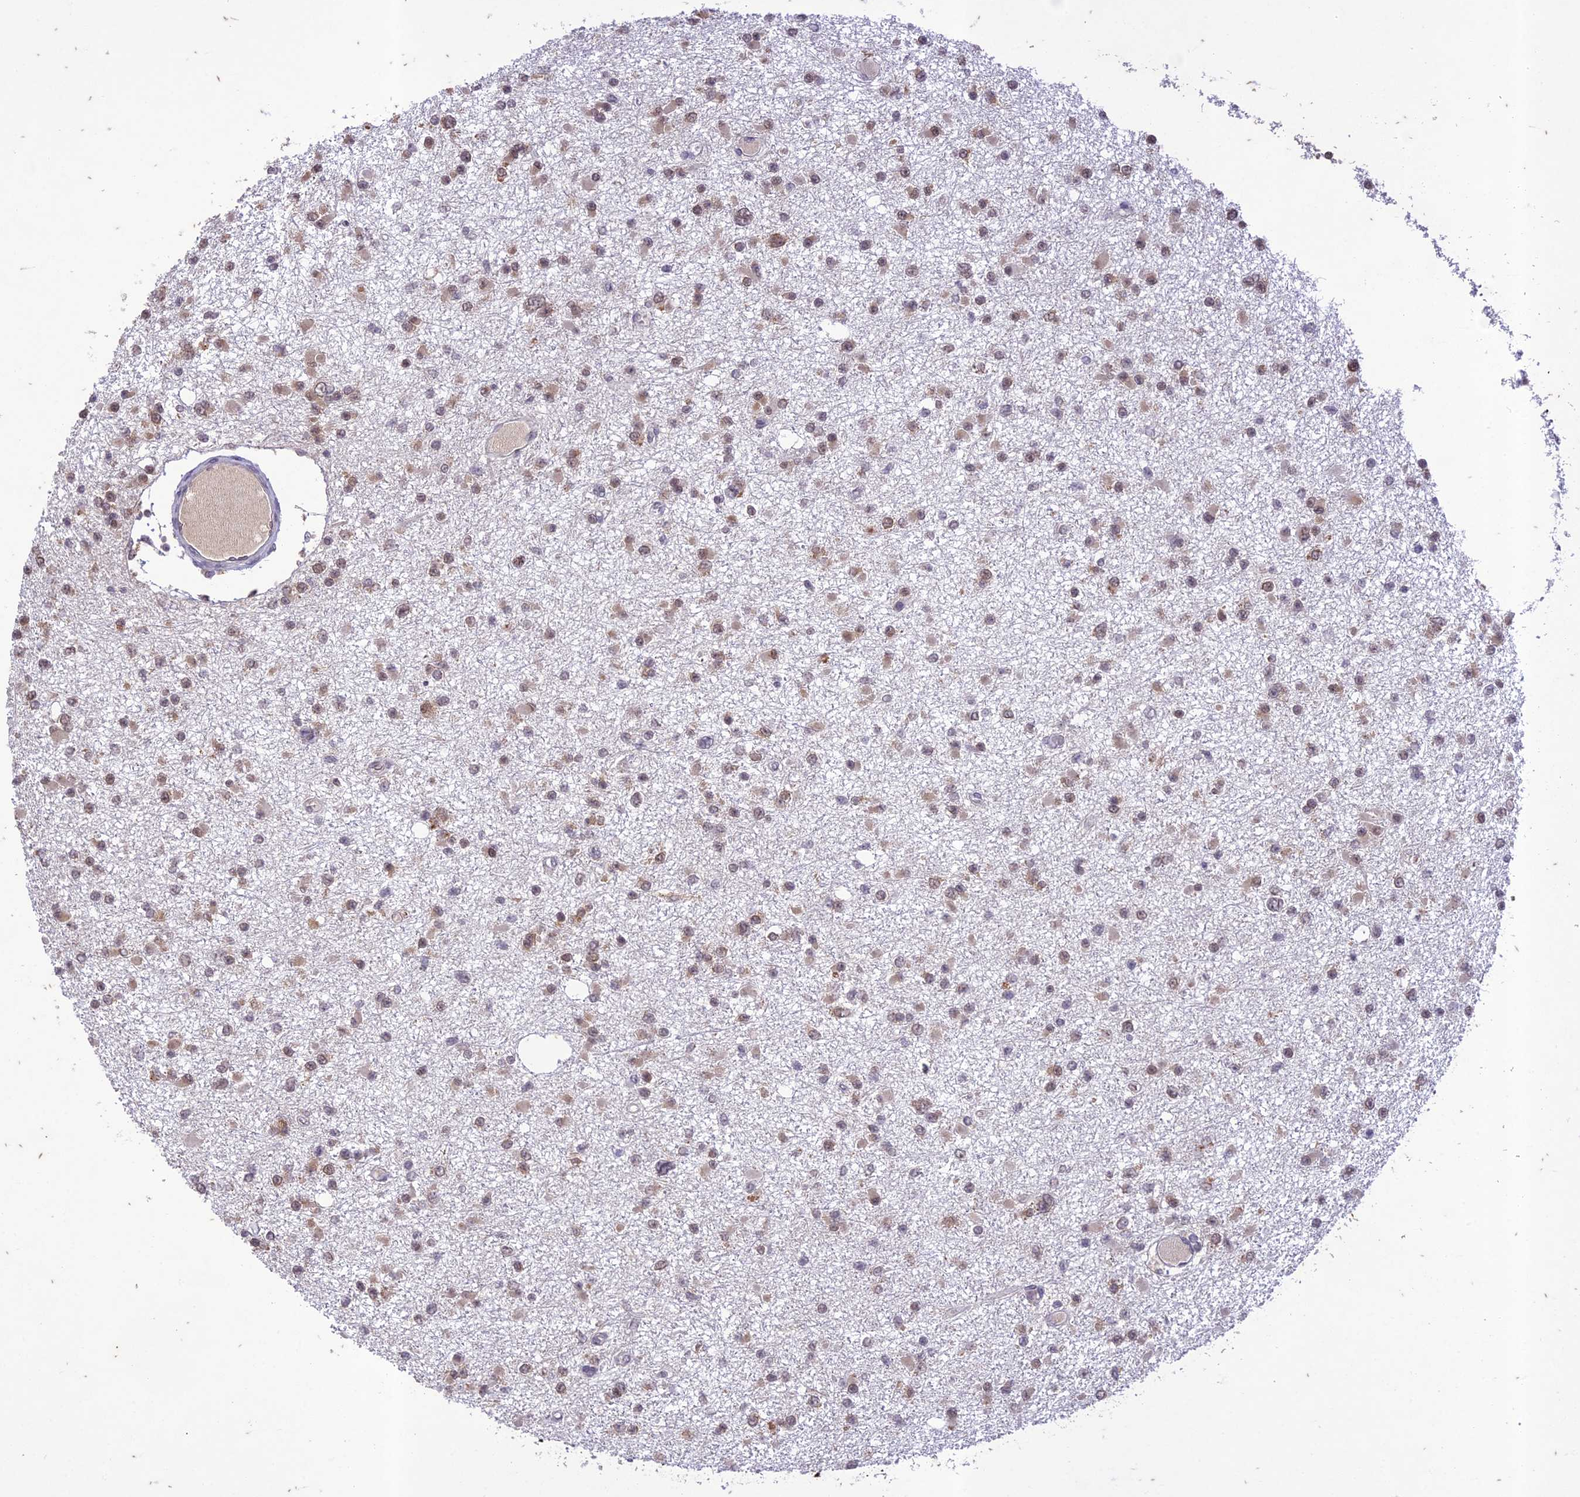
{"staining": {"intensity": "weak", "quantity": ">75%", "location": "cytoplasmic/membranous,nuclear"}, "tissue": "glioma", "cell_type": "Tumor cells", "image_type": "cancer", "snomed": [{"axis": "morphology", "description": "Glioma, malignant, Low grade"}, {"axis": "topography", "description": "Brain"}], "caption": "Human glioma stained with a protein marker reveals weak staining in tumor cells.", "gene": "POP4", "patient": {"sex": "female", "age": 22}}